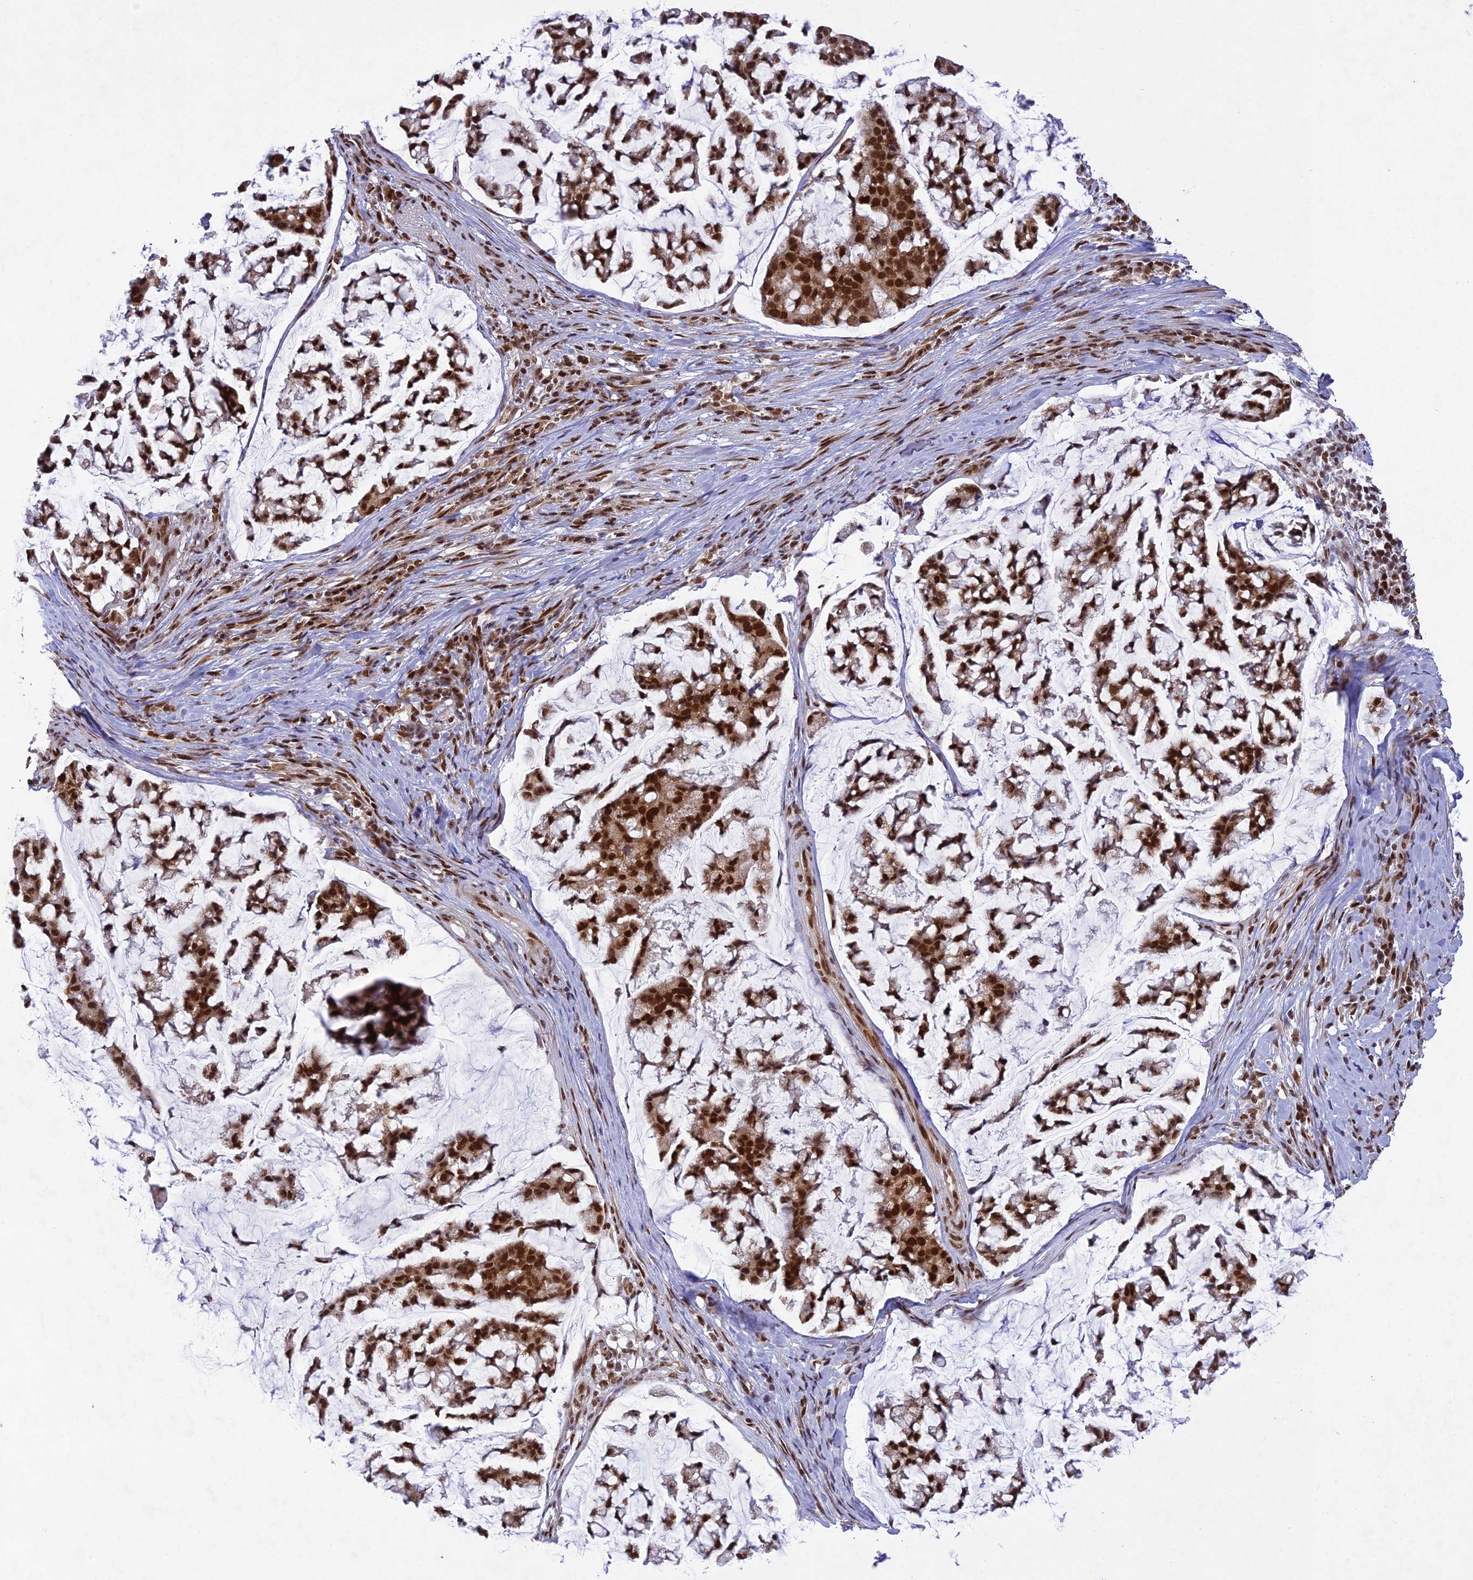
{"staining": {"intensity": "strong", "quantity": ">75%", "location": "nuclear"}, "tissue": "stomach cancer", "cell_type": "Tumor cells", "image_type": "cancer", "snomed": [{"axis": "morphology", "description": "Adenocarcinoma, NOS"}, {"axis": "topography", "description": "Stomach, lower"}], "caption": "This is an image of immunohistochemistry (IHC) staining of stomach adenocarcinoma, which shows strong staining in the nuclear of tumor cells.", "gene": "DDX1", "patient": {"sex": "male", "age": 67}}